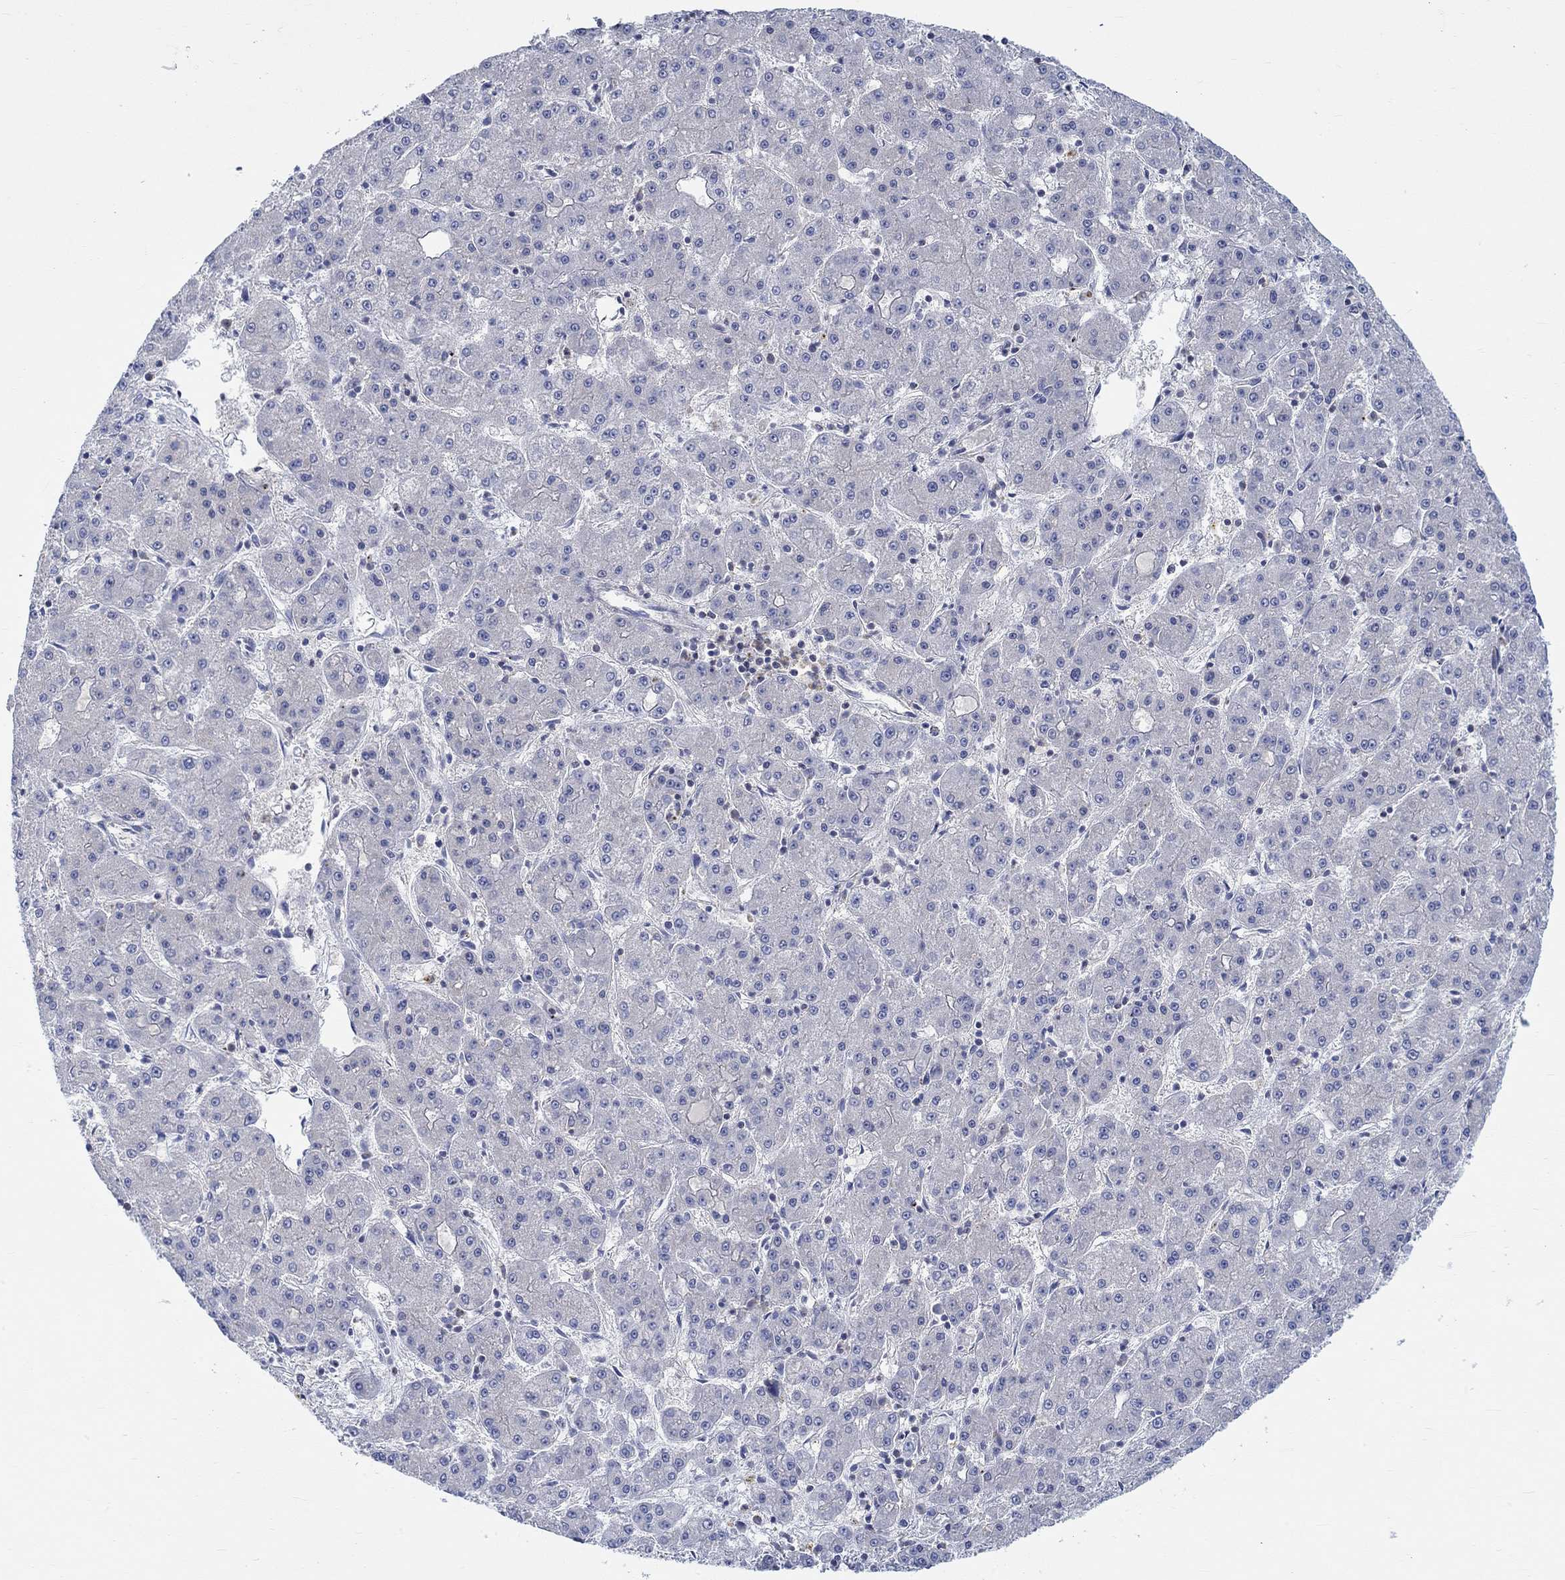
{"staining": {"intensity": "negative", "quantity": "none", "location": "none"}, "tissue": "liver cancer", "cell_type": "Tumor cells", "image_type": "cancer", "snomed": [{"axis": "morphology", "description": "Carcinoma, Hepatocellular, NOS"}, {"axis": "topography", "description": "Liver"}], "caption": "DAB immunohistochemical staining of liver cancer (hepatocellular carcinoma) exhibits no significant positivity in tumor cells.", "gene": "NAV3", "patient": {"sex": "male", "age": 73}}